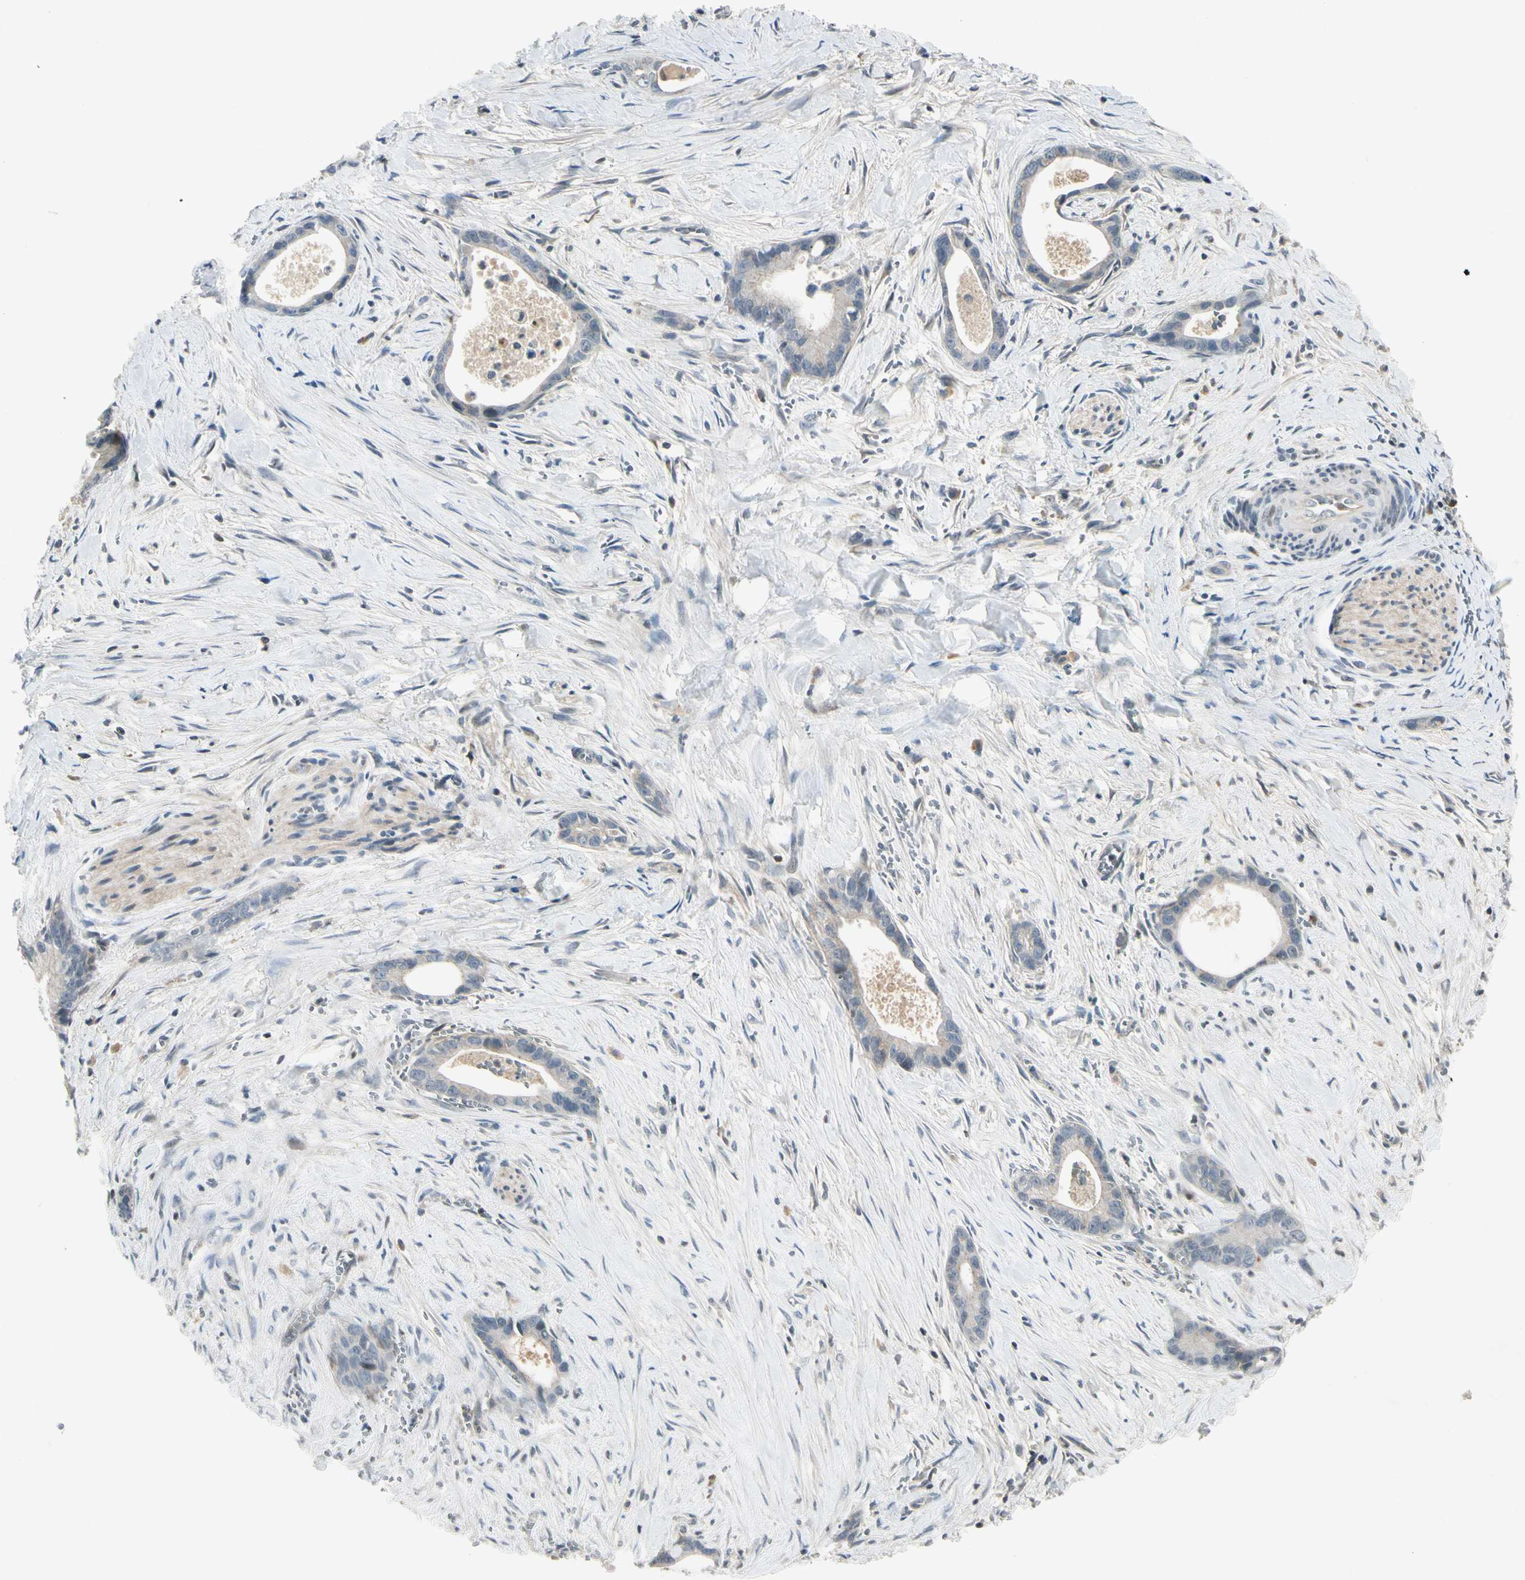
{"staining": {"intensity": "negative", "quantity": "none", "location": "none"}, "tissue": "liver cancer", "cell_type": "Tumor cells", "image_type": "cancer", "snomed": [{"axis": "morphology", "description": "Cholangiocarcinoma"}, {"axis": "topography", "description": "Liver"}], "caption": "Tumor cells show no significant expression in liver cancer (cholangiocarcinoma).", "gene": "ICAM5", "patient": {"sex": "female", "age": 55}}